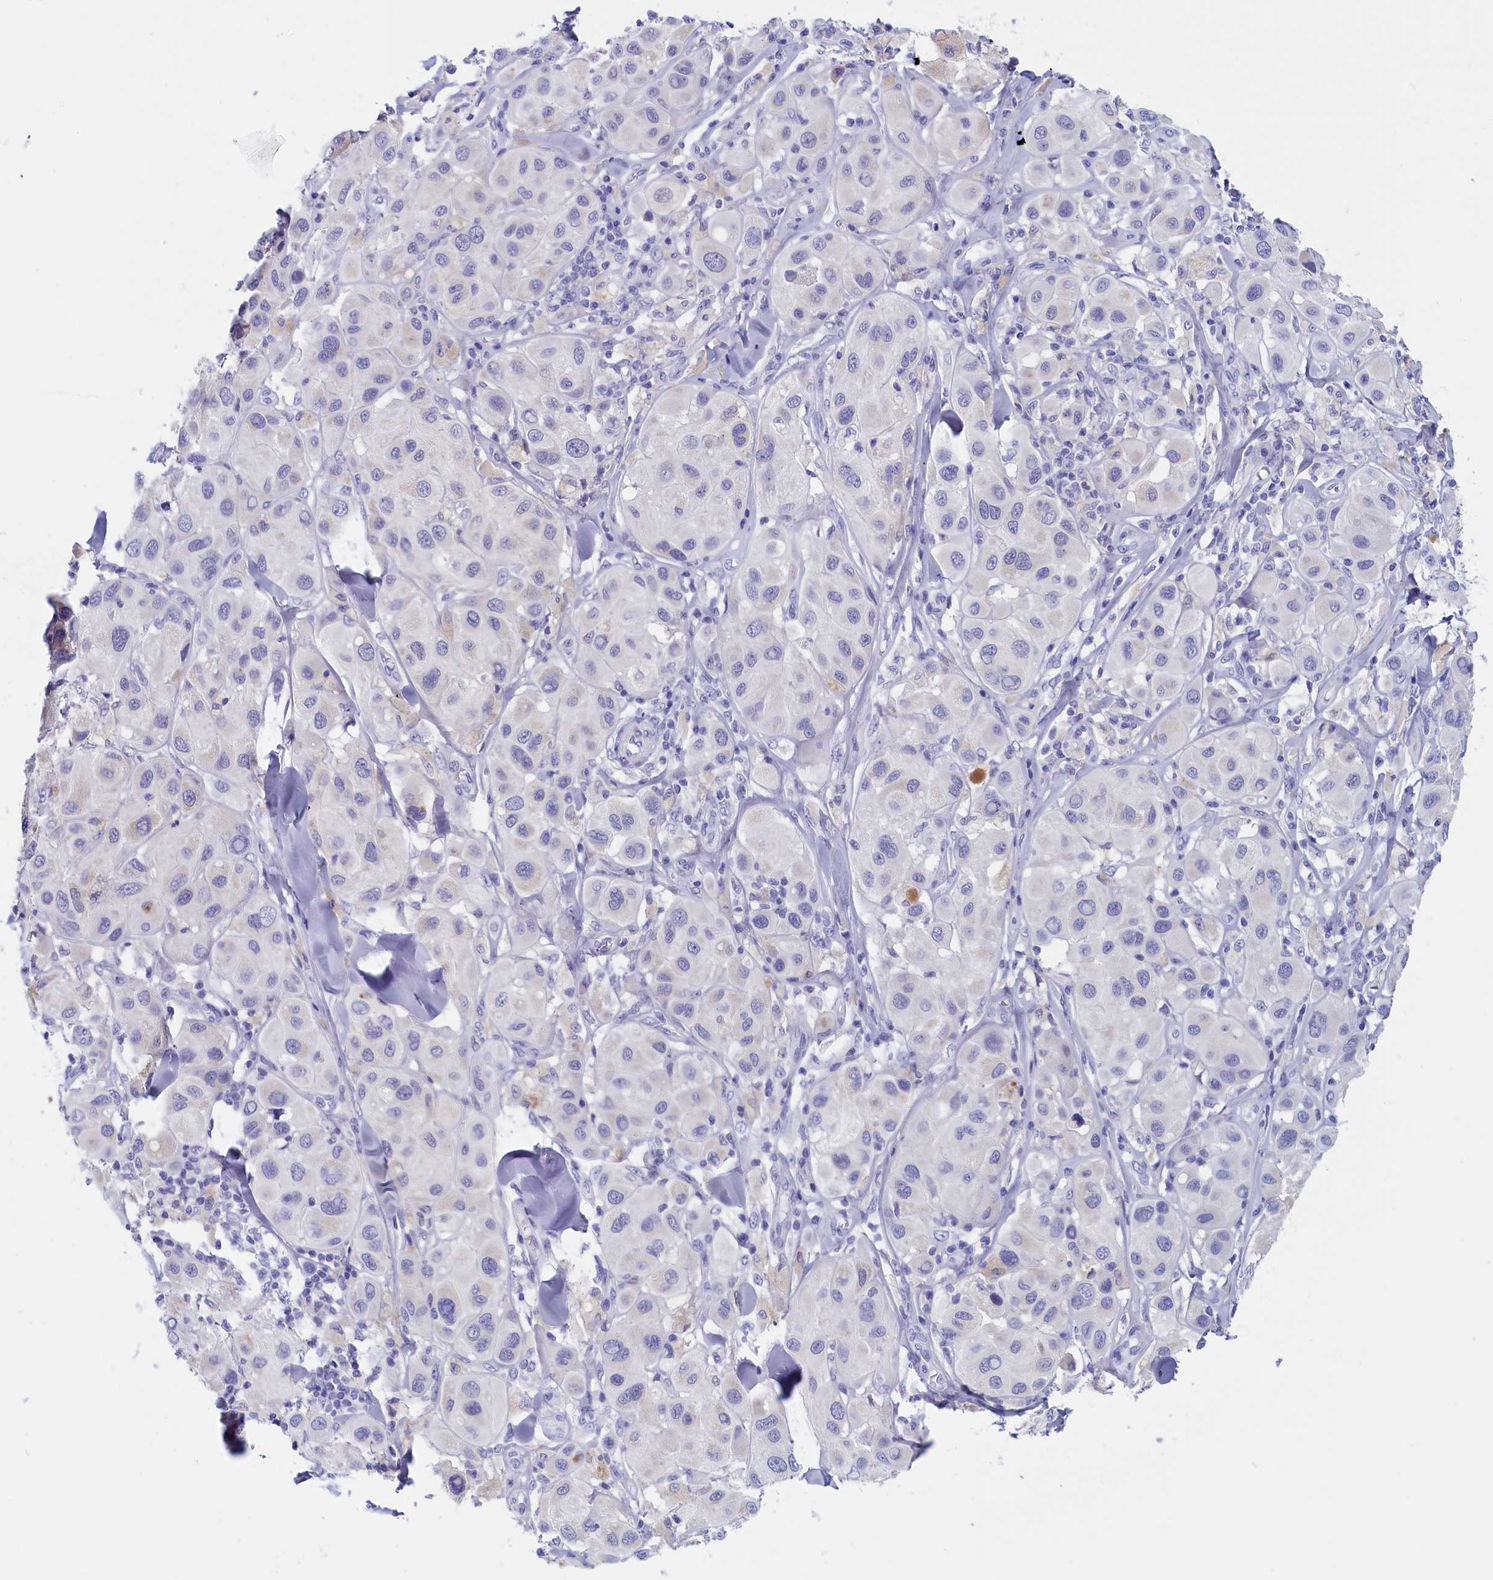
{"staining": {"intensity": "negative", "quantity": "none", "location": "none"}, "tissue": "melanoma", "cell_type": "Tumor cells", "image_type": "cancer", "snomed": [{"axis": "morphology", "description": "Malignant melanoma, Metastatic site"}, {"axis": "topography", "description": "Skin"}], "caption": "Immunohistochemical staining of malignant melanoma (metastatic site) exhibits no significant expression in tumor cells.", "gene": "ANKRD2", "patient": {"sex": "male", "age": 41}}